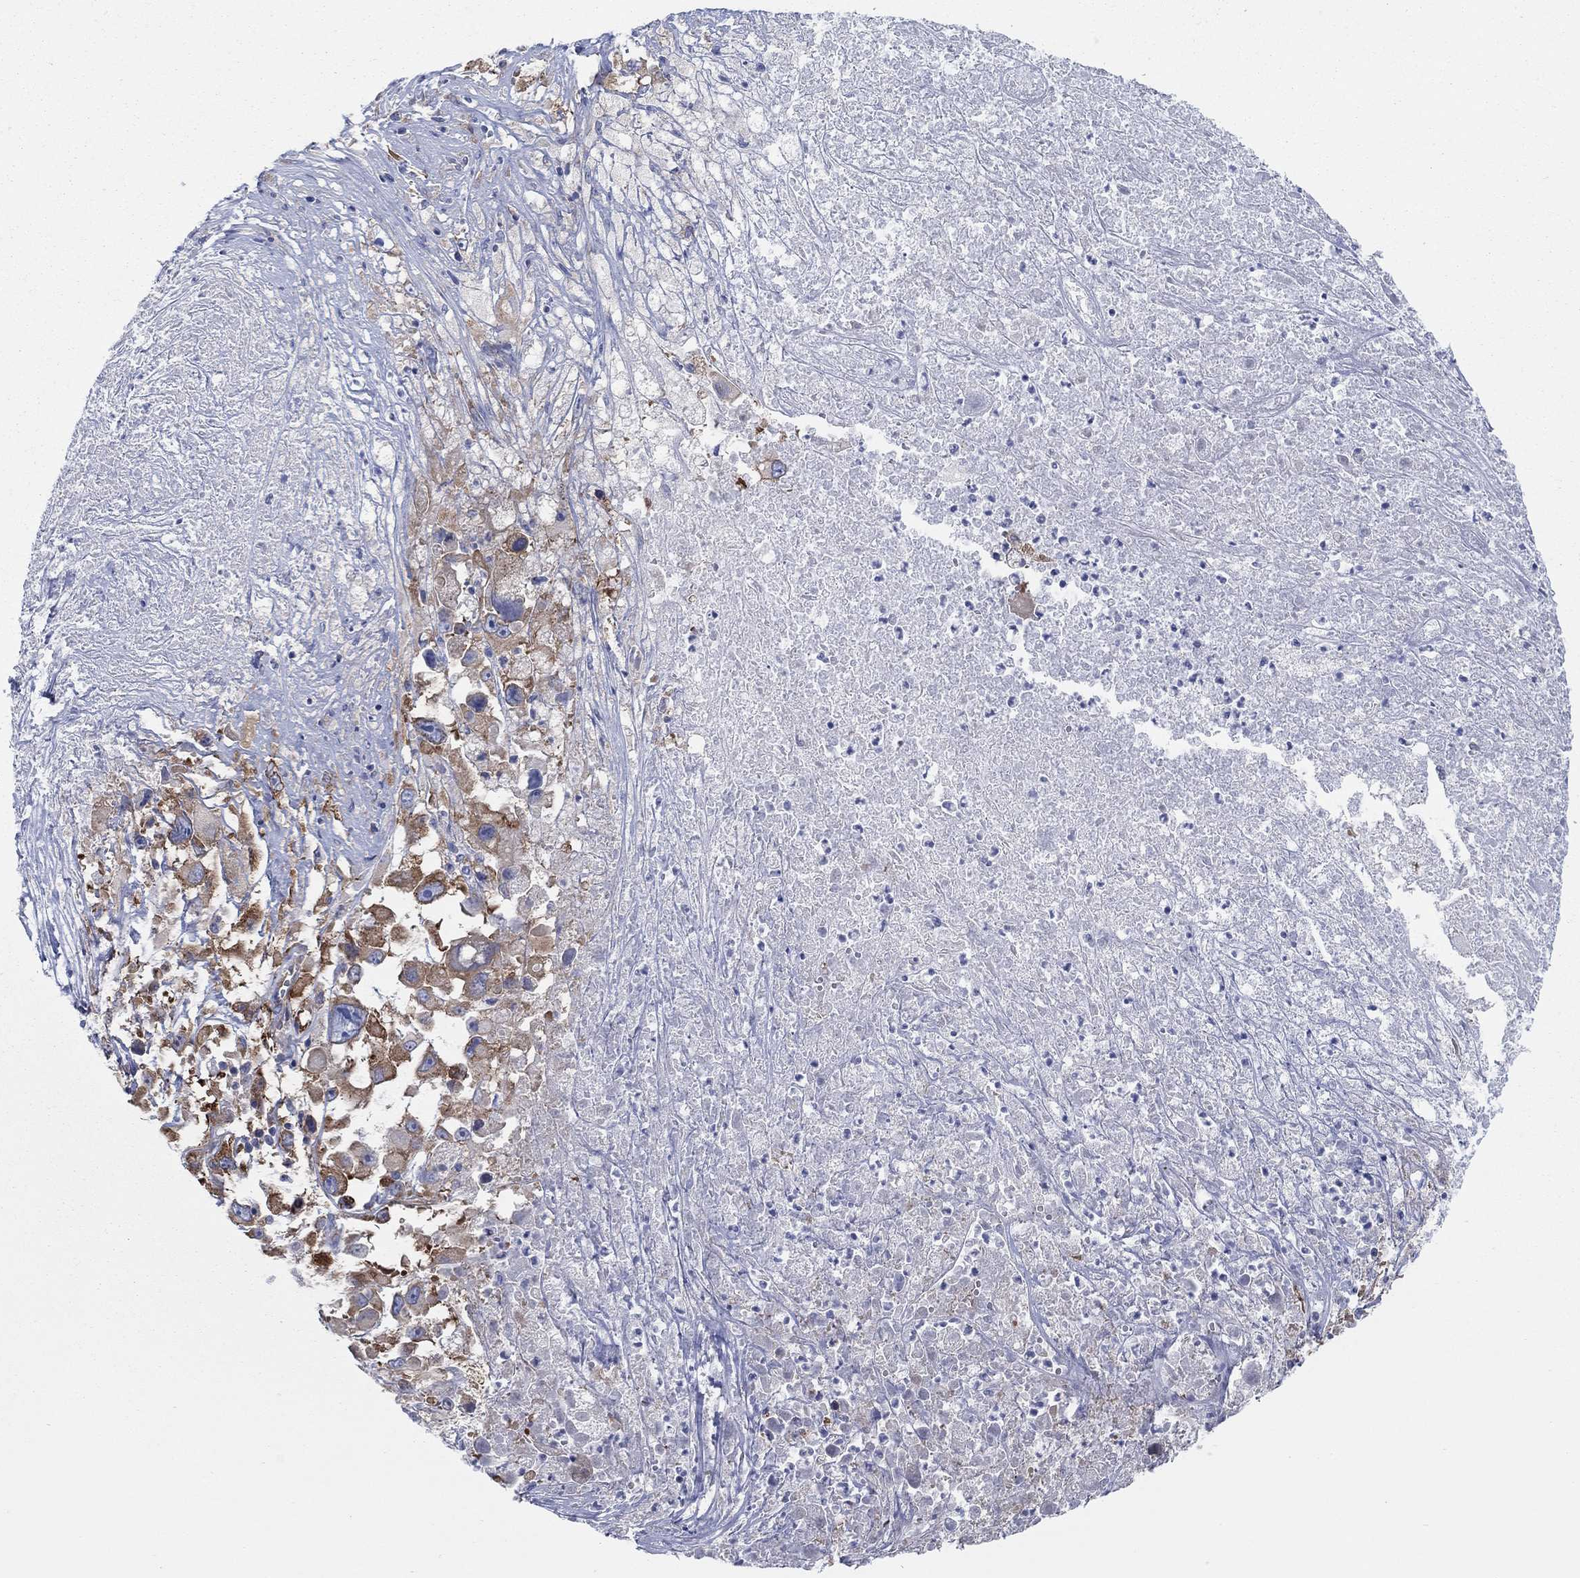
{"staining": {"intensity": "strong", "quantity": ">75%", "location": "cytoplasmic/membranous"}, "tissue": "melanoma", "cell_type": "Tumor cells", "image_type": "cancer", "snomed": [{"axis": "morphology", "description": "Malignant melanoma, Metastatic site"}, {"axis": "topography", "description": "Lymph node"}], "caption": "Tumor cells exhibit strong cytoplasmic/membranous staining in about >75% of cells in malignant melanoma (metastatic site). (brown staining indicates protein expression, while blue staining denotes nuclei).", "gene": "TMEM59", "patient": {"sex": "male", "age": 50}}